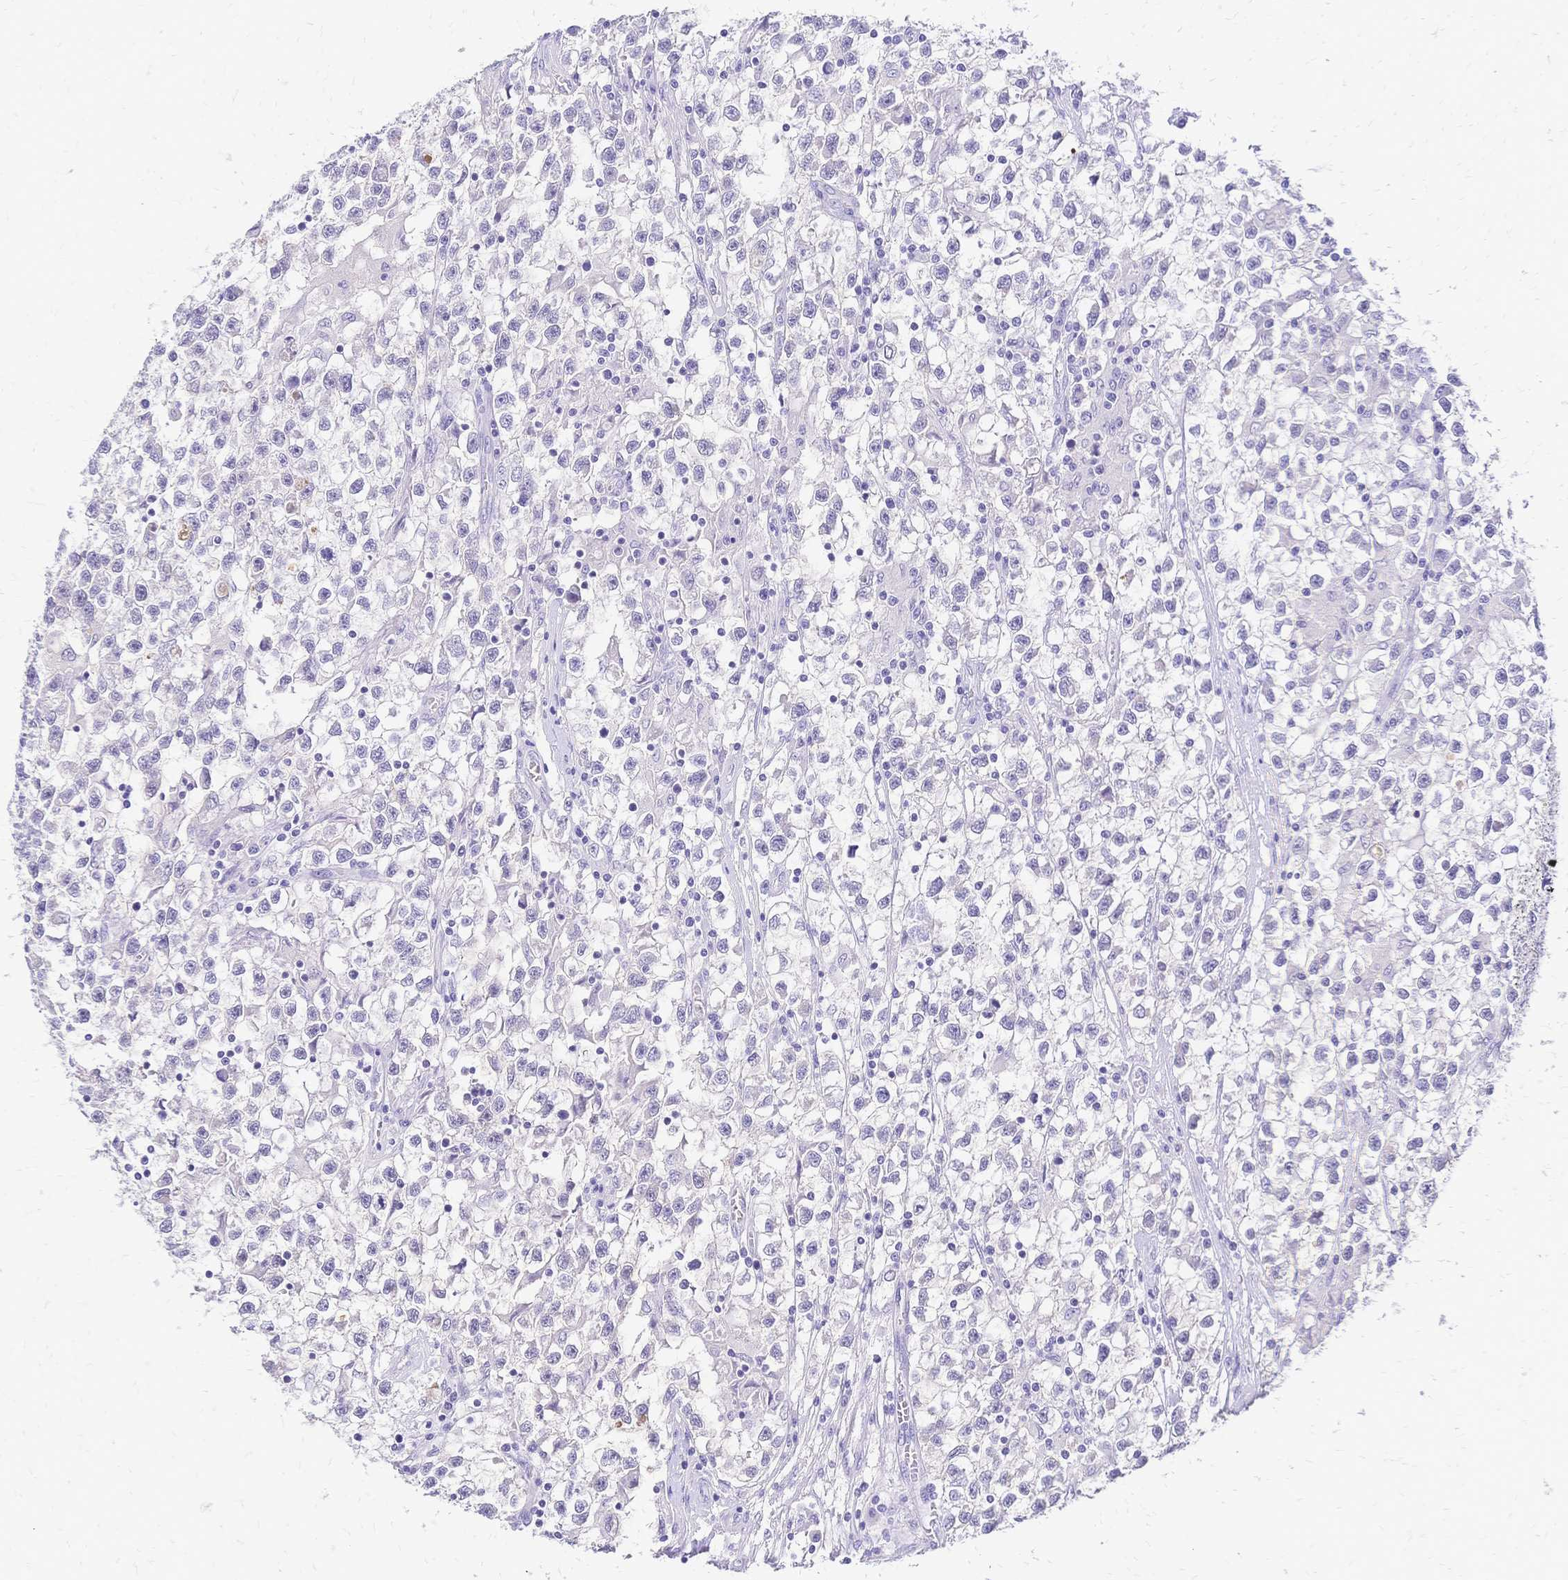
{"staining": {"intensity": "negative", "quantity": "none", "location": "none"}, "tissue": "testis cancer", "cell_type": "Tumor cells", "image_type": "cancer", "snomed": [{"axis": "morphology", "description": "Seminoma, NOS"}, {"axis": "topography", "description": "Testis"}], "caption": "IHC of testis seminoma reveals no expression in tumor cells. (DAB (3,3'-diaminobenzidine) immunohistochemistry with hematoxylin counter stain).", "gene": "FA2H", "patient": {"sex": "male", "age": 31}}